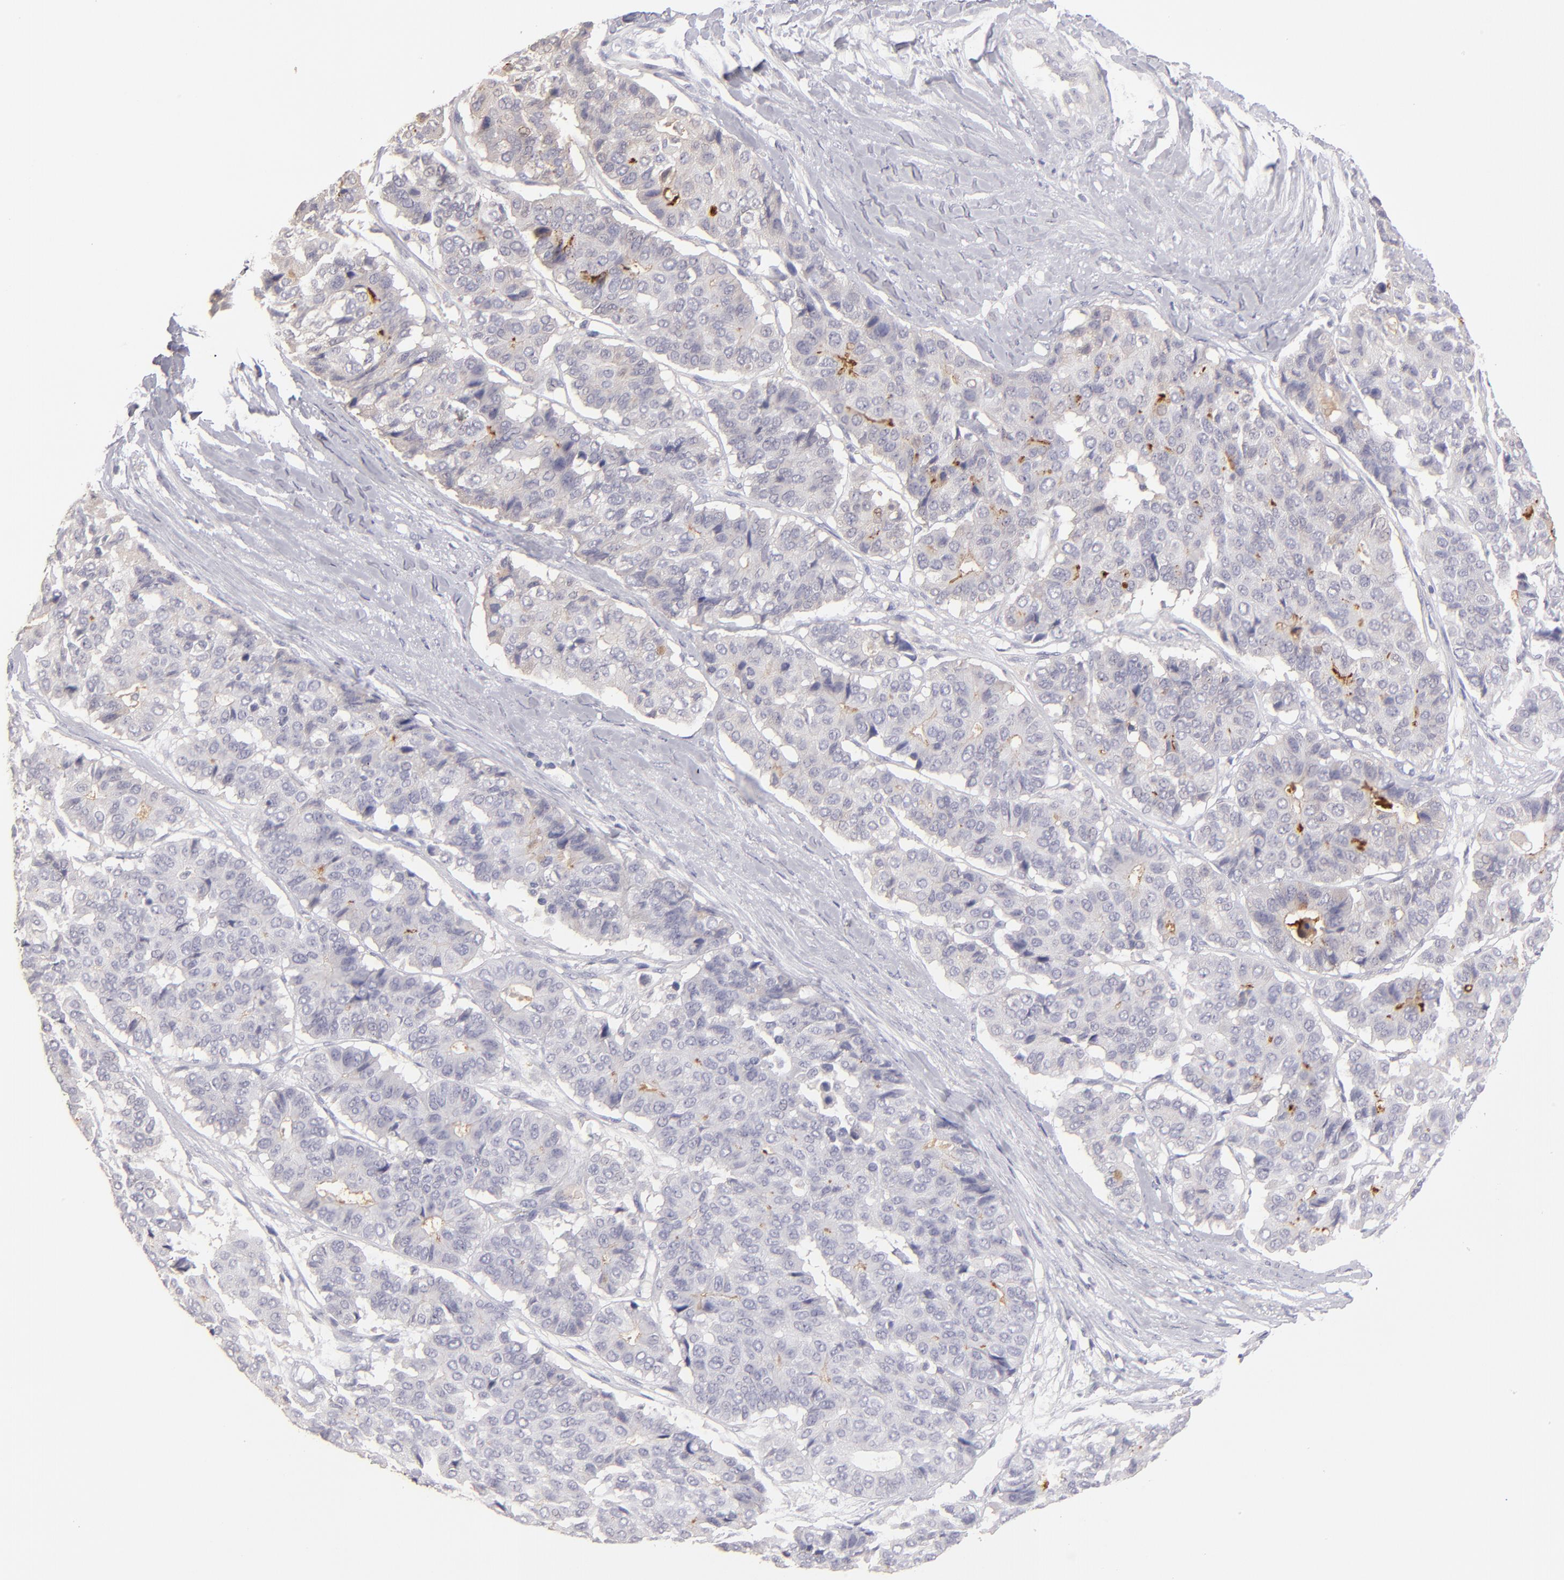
{"staining": {"intensity": "negative", "quantity": "none", "location": "none"}, "tissue": "pancreatic cancer", "cell_type": "Tumor cells", "image_type": "cancer", "snomed": [{"axis": "morphology", "description": "Adenocarcinoma, NOS"}, {"axis": "topography", "description": "Pancreas"}], "caption": "The photomicrograph reveals no staining of tumor cells in adenocarcinoma (pancreatic).", "gene": "ABCC4", "patient": {"sex": "male", "age": 50}}